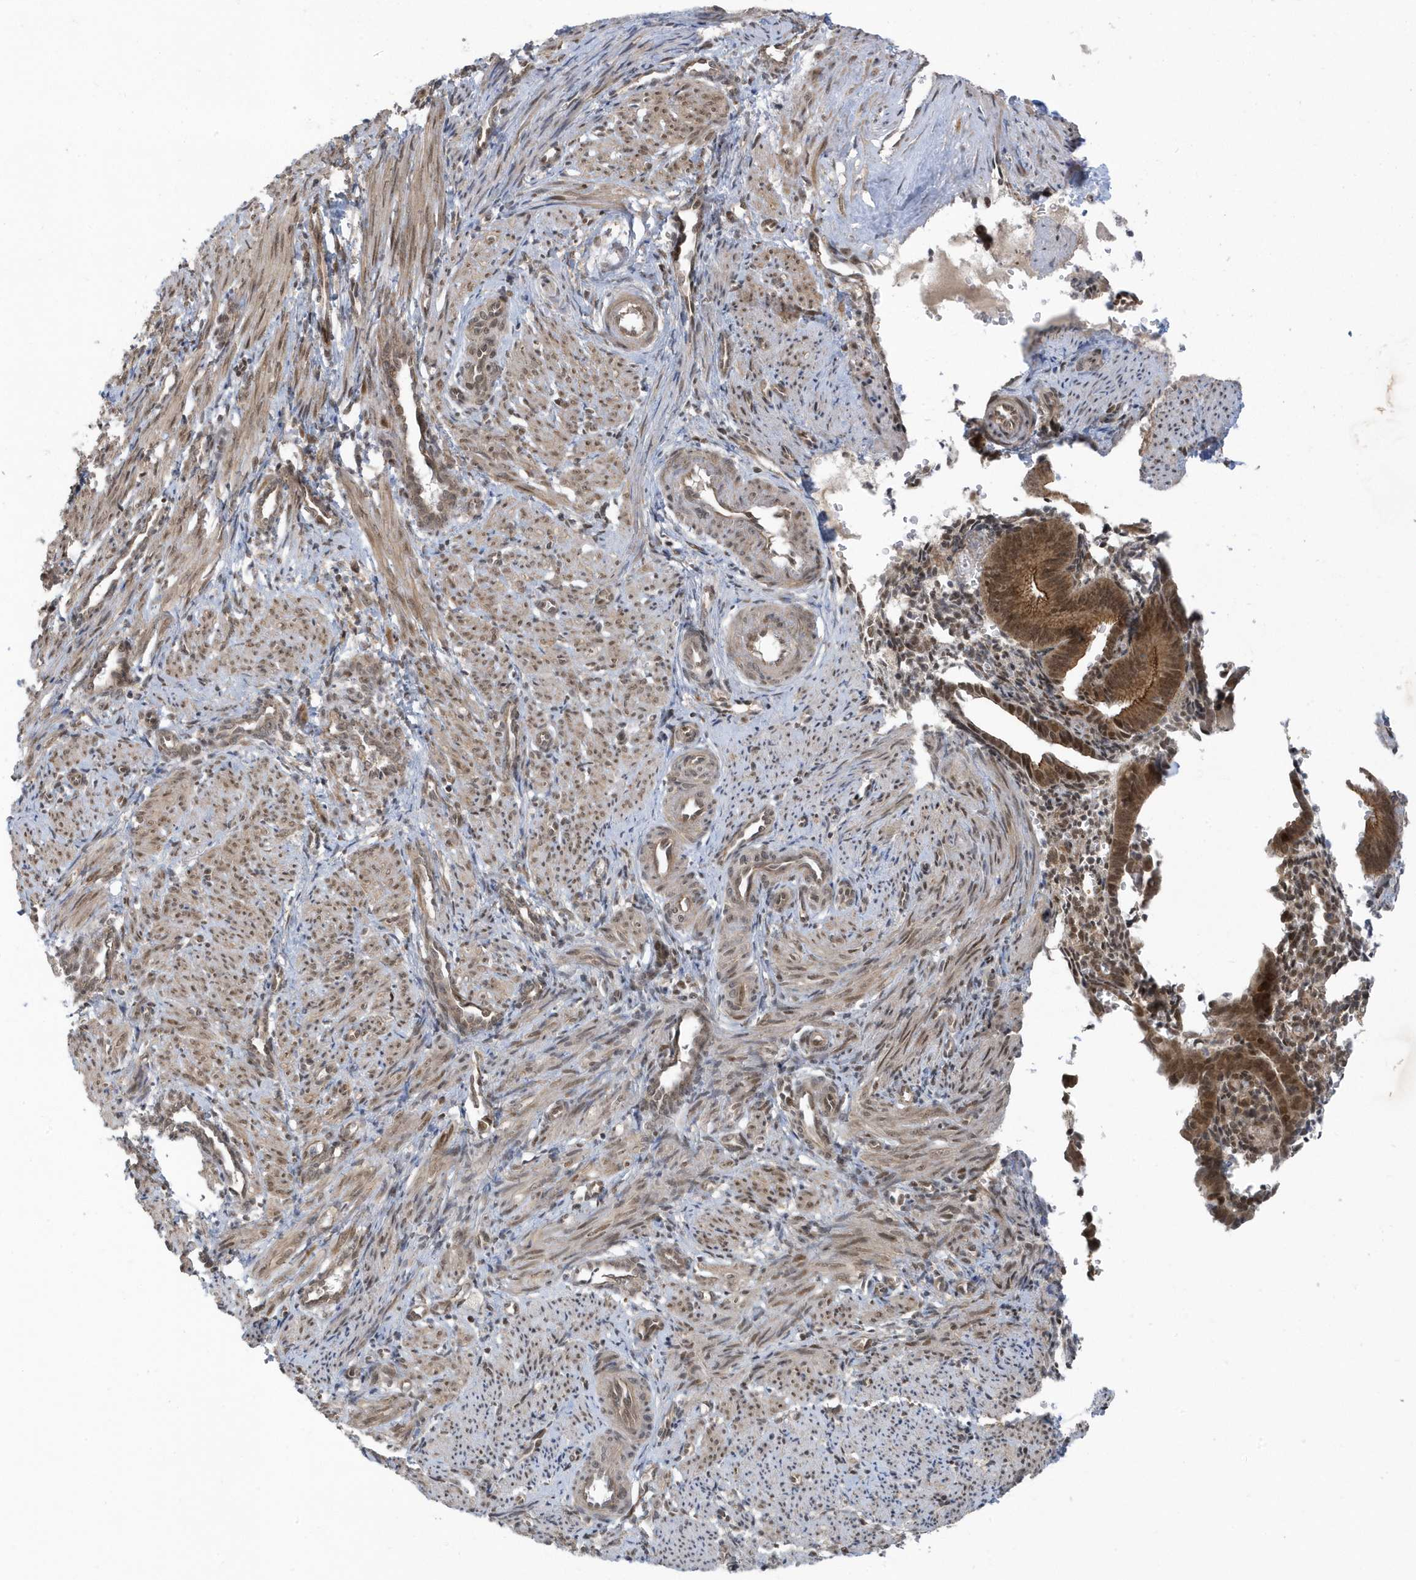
{"staining": {"intensity": "moderate", "quantity": ">75%", "location": "cytoplasmic/membranous,nuclear"}, "tissue": "smooth muscle", "cell_type": "Smooth muscle cells", "image_type": "normal", "snomed": [{"axis": "morphology", "description": "Normal tissue, NOS"}, {"axis": "topography", "description": "Endometrium"}], "caption": "Smooth muscle cells demonstrate medium levels of moderate cytoplasmic/membranous,nuclear positivity in about >75% of cells in normal human smooth muscle.", "gene": "USP53", "patient": {"sex": "female", "age": 33}}